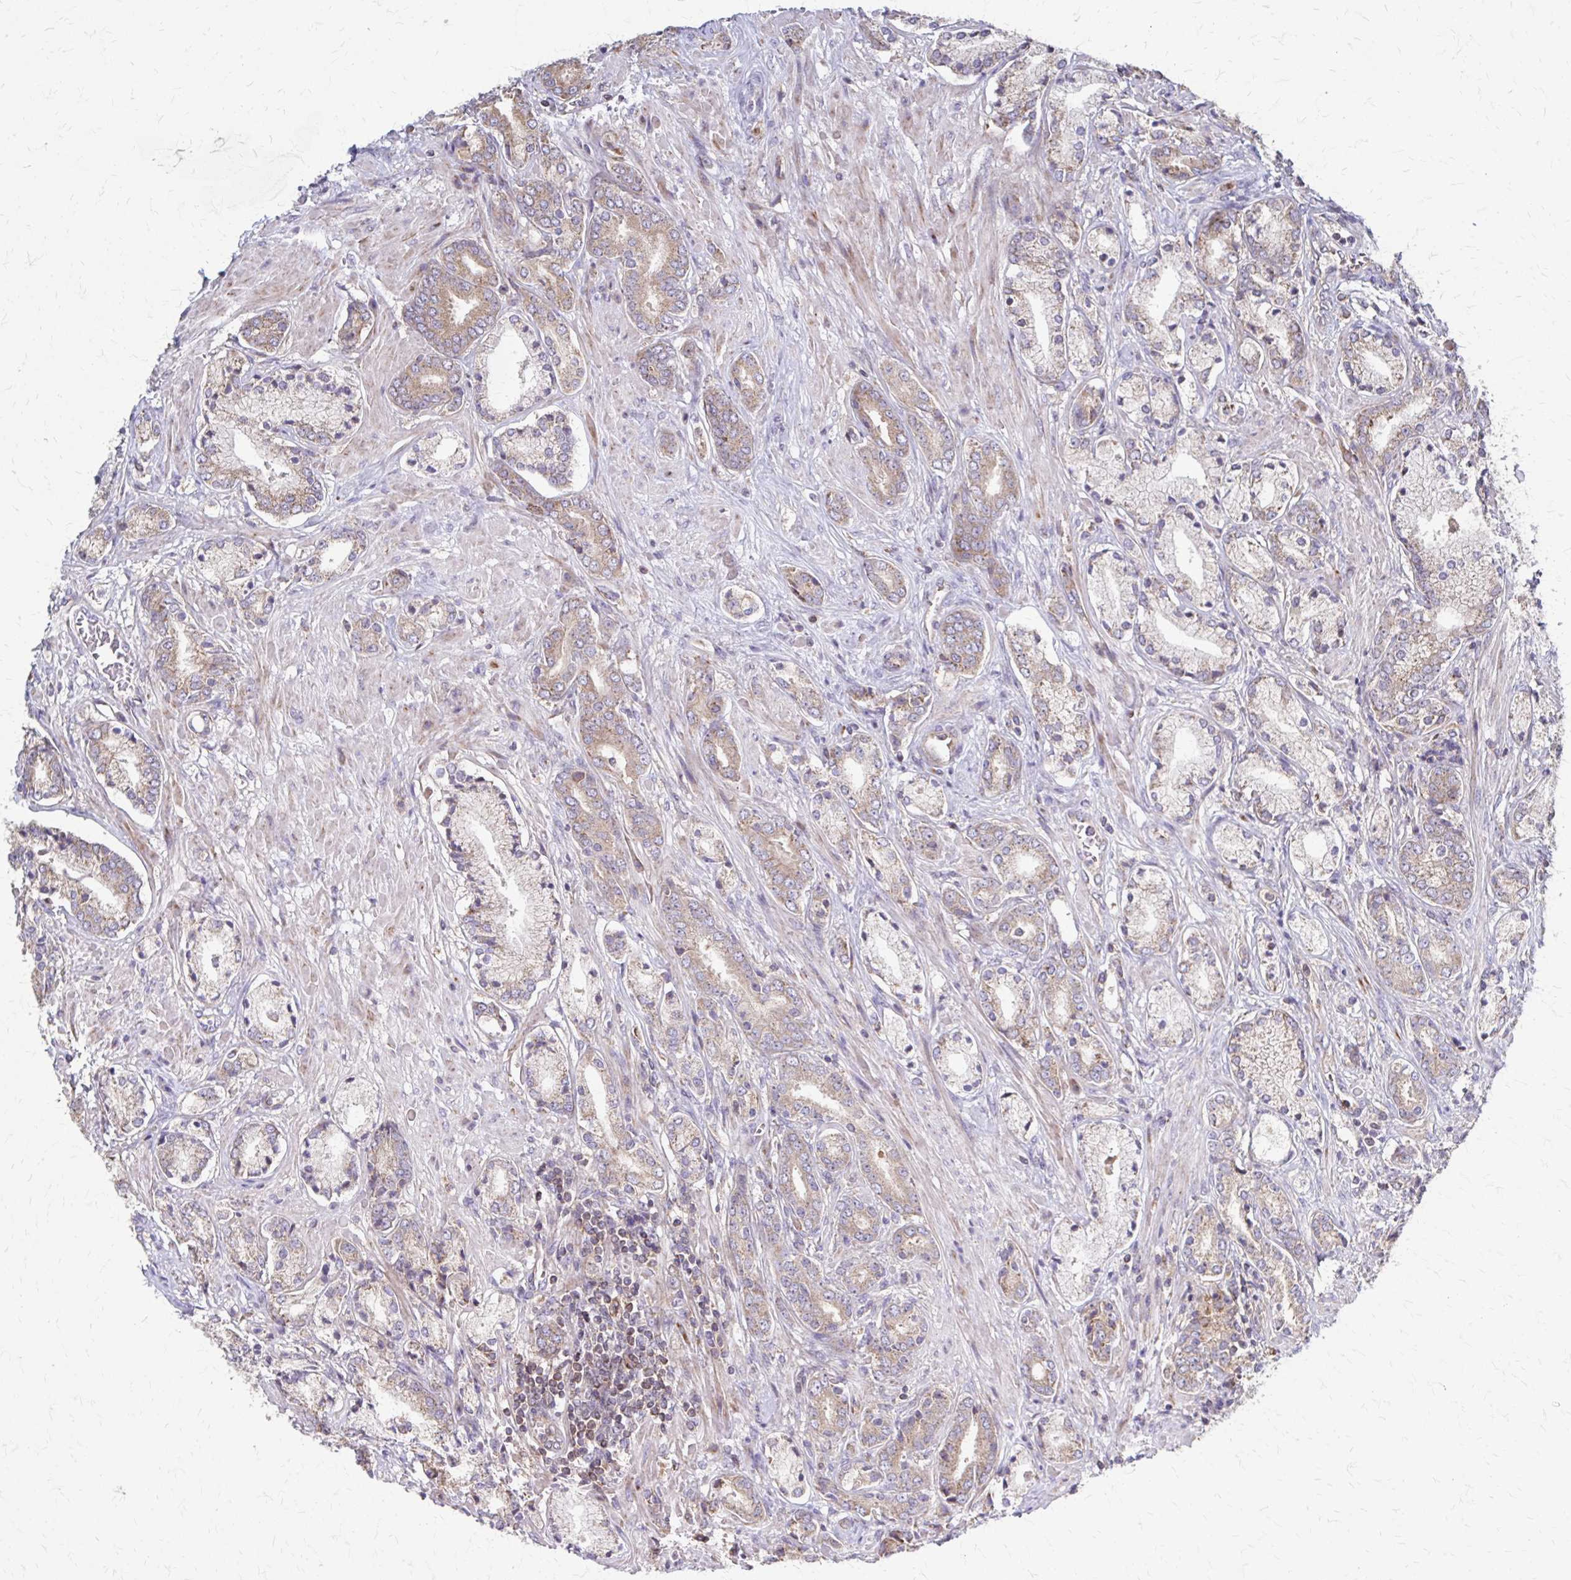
{"staining": {"intensity": "moderate", "quantity": "25%-75%", "location": "cytoplasmic/membranous"}, "tissue": "prostate cancer", "cell_type": "Tumor cells", "image_type": "cancer", "snomed": [{"axis": "morphology", "description": "Adenocarcinoma, High grade"}, {"axis": "topography", "description": "Prostate"}], "caption": "Brown immunohistochemical staining in prostate cancer exhibits moderate cytoplasmic/membranous staining in approximately 25%-75% of tumor cells.", "gene": "EEF2", "patient": {"sex": "male", "age": 56}}